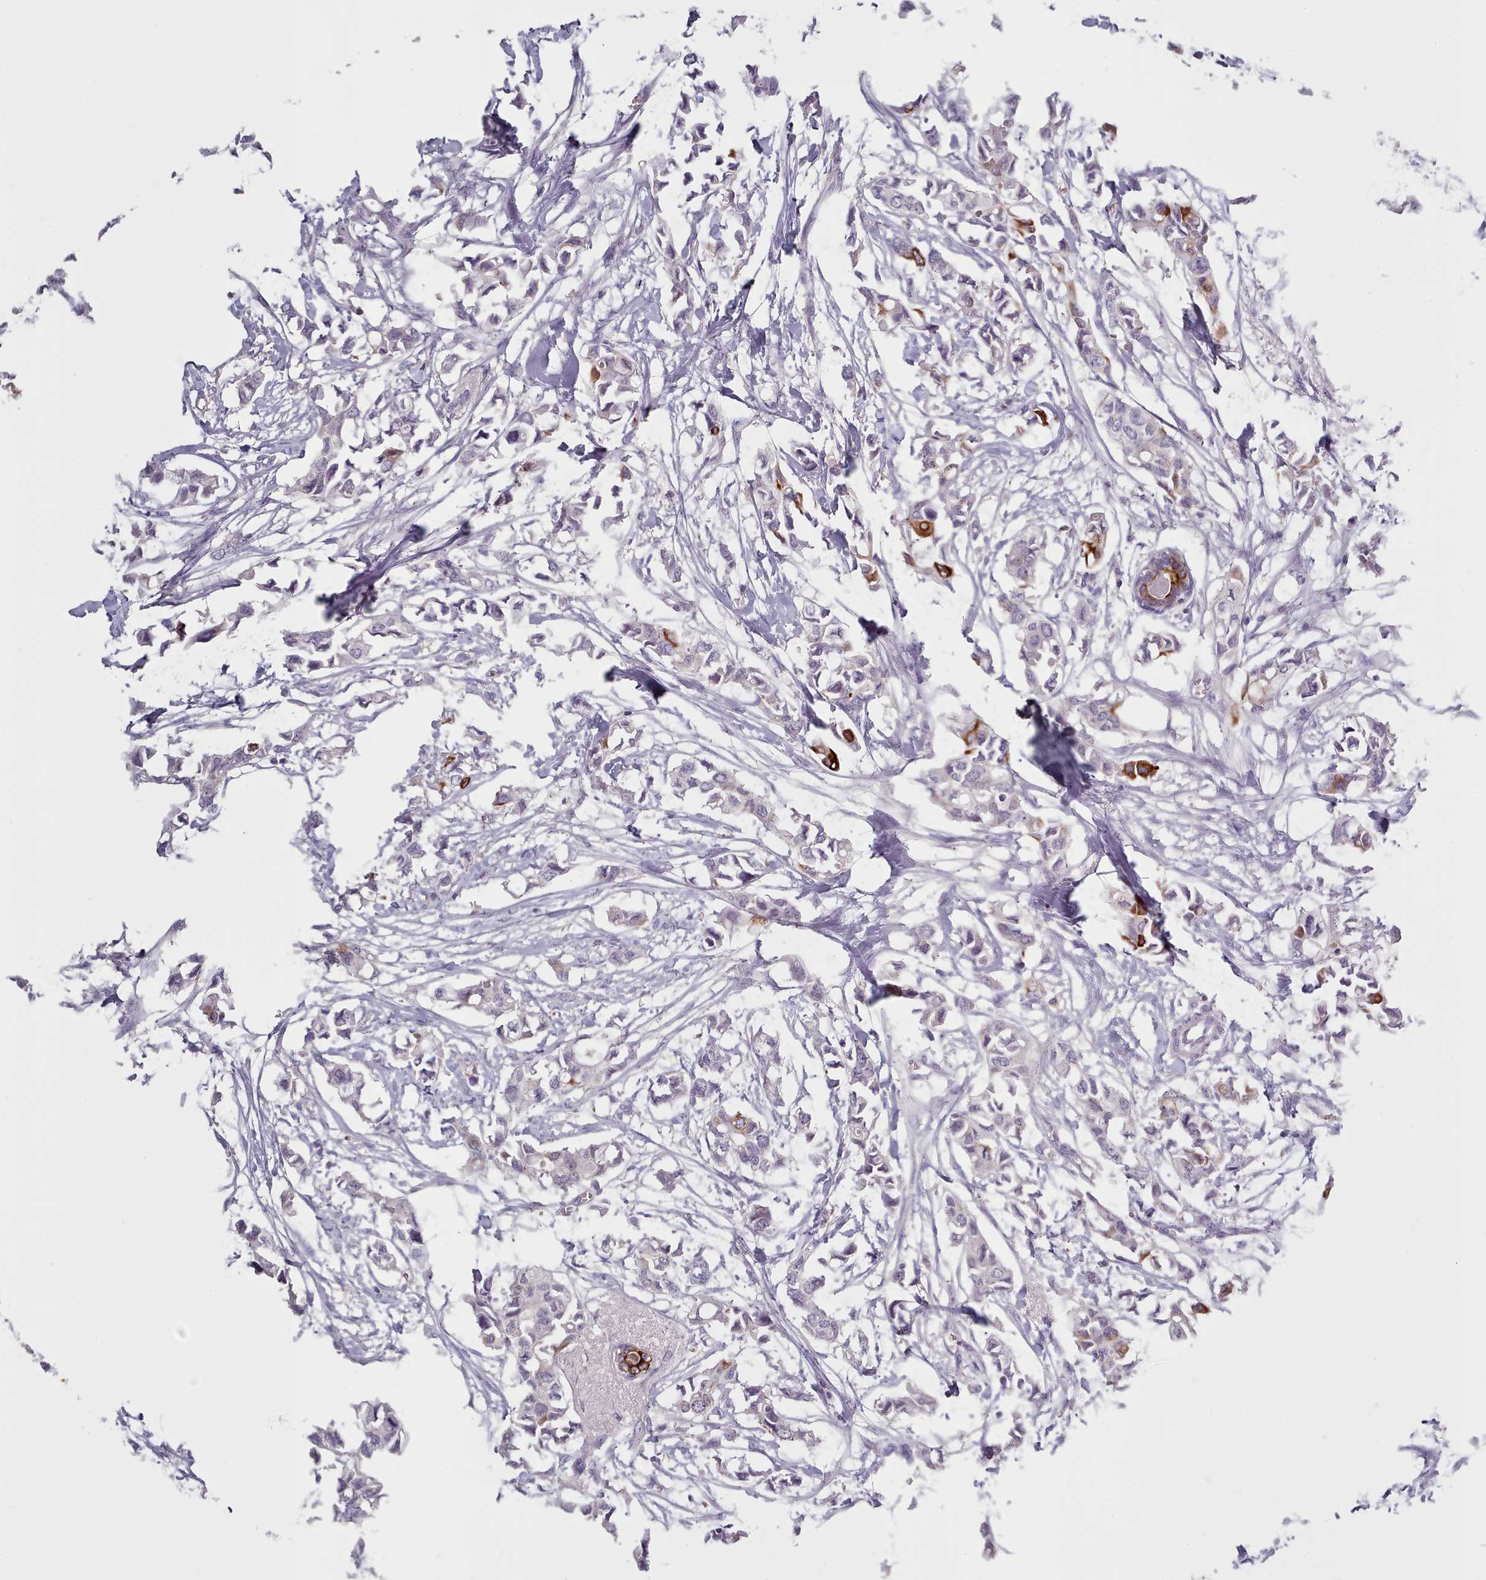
{"staining": {"intensity": "moderate", "quantity": "<25%", "location": "cytoplasmic/membranous"}, "tissue": "breast cancer", "cell_type": "Tumor cells", "image_type": "cancer", "snomed": [{"axis": "morphology", "description": "Duct carcinoma"}, {"axis": "topography", "description": "Breast"}], "caption": "Immunohistochemistry (IHC) histopathology image of neoplastic tissue: human breast invasive ductal carcinoma stained using immunohistochemistry (IHC) displays low levels of moderate protein expression localized specifically in the cytoplasmic/membranous of tumor cells, appearing as a cytoplasmic/membranous brown color.", "gene": "RAC2", "patient": {"sex": "female", "age": 41}}